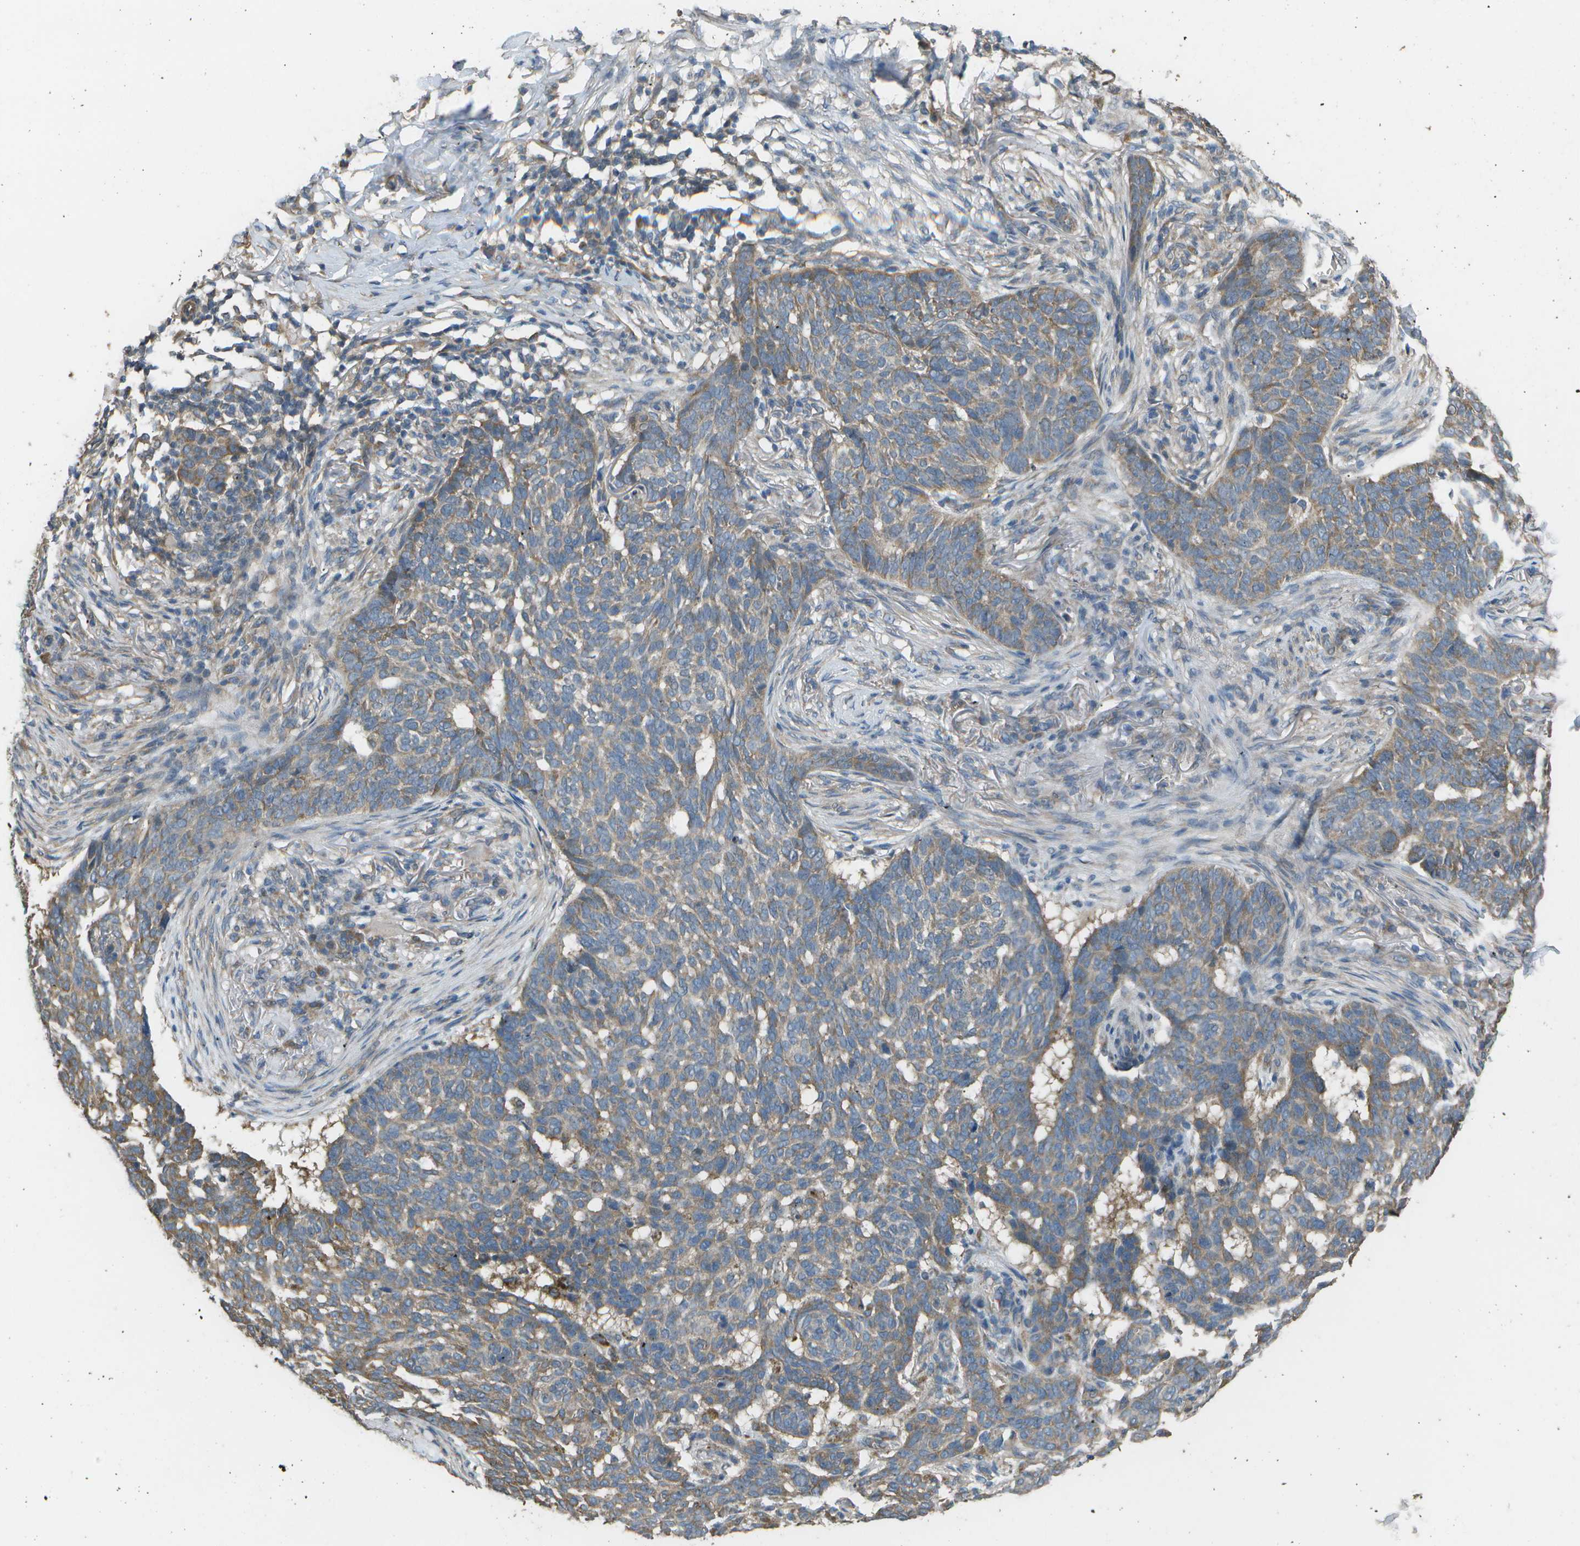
{"staining": {"intensity": "weak", "quantity": "25%-75%", "location": "cytoplasmic/membranous"}, "tissue": "skin cancer", "cell_type": "Tumor cells", "image_type": "cancer", "snomed": [{"axis": "morphology", "description": "Basal cell carcinoma"}, {"axis": "topography", "description": "Skin"}], "caption": "High-magnification brightfield microscopy of skin cancer stained with DAB (brown) and counterstained with hematoxylin (blue). tumor cells exhibit weak cytoplasmic/membranous expression is seen in about25%-75% of cells.", "gene": "CLNS1A", "patient": {"sex": "male", "age": 85}}